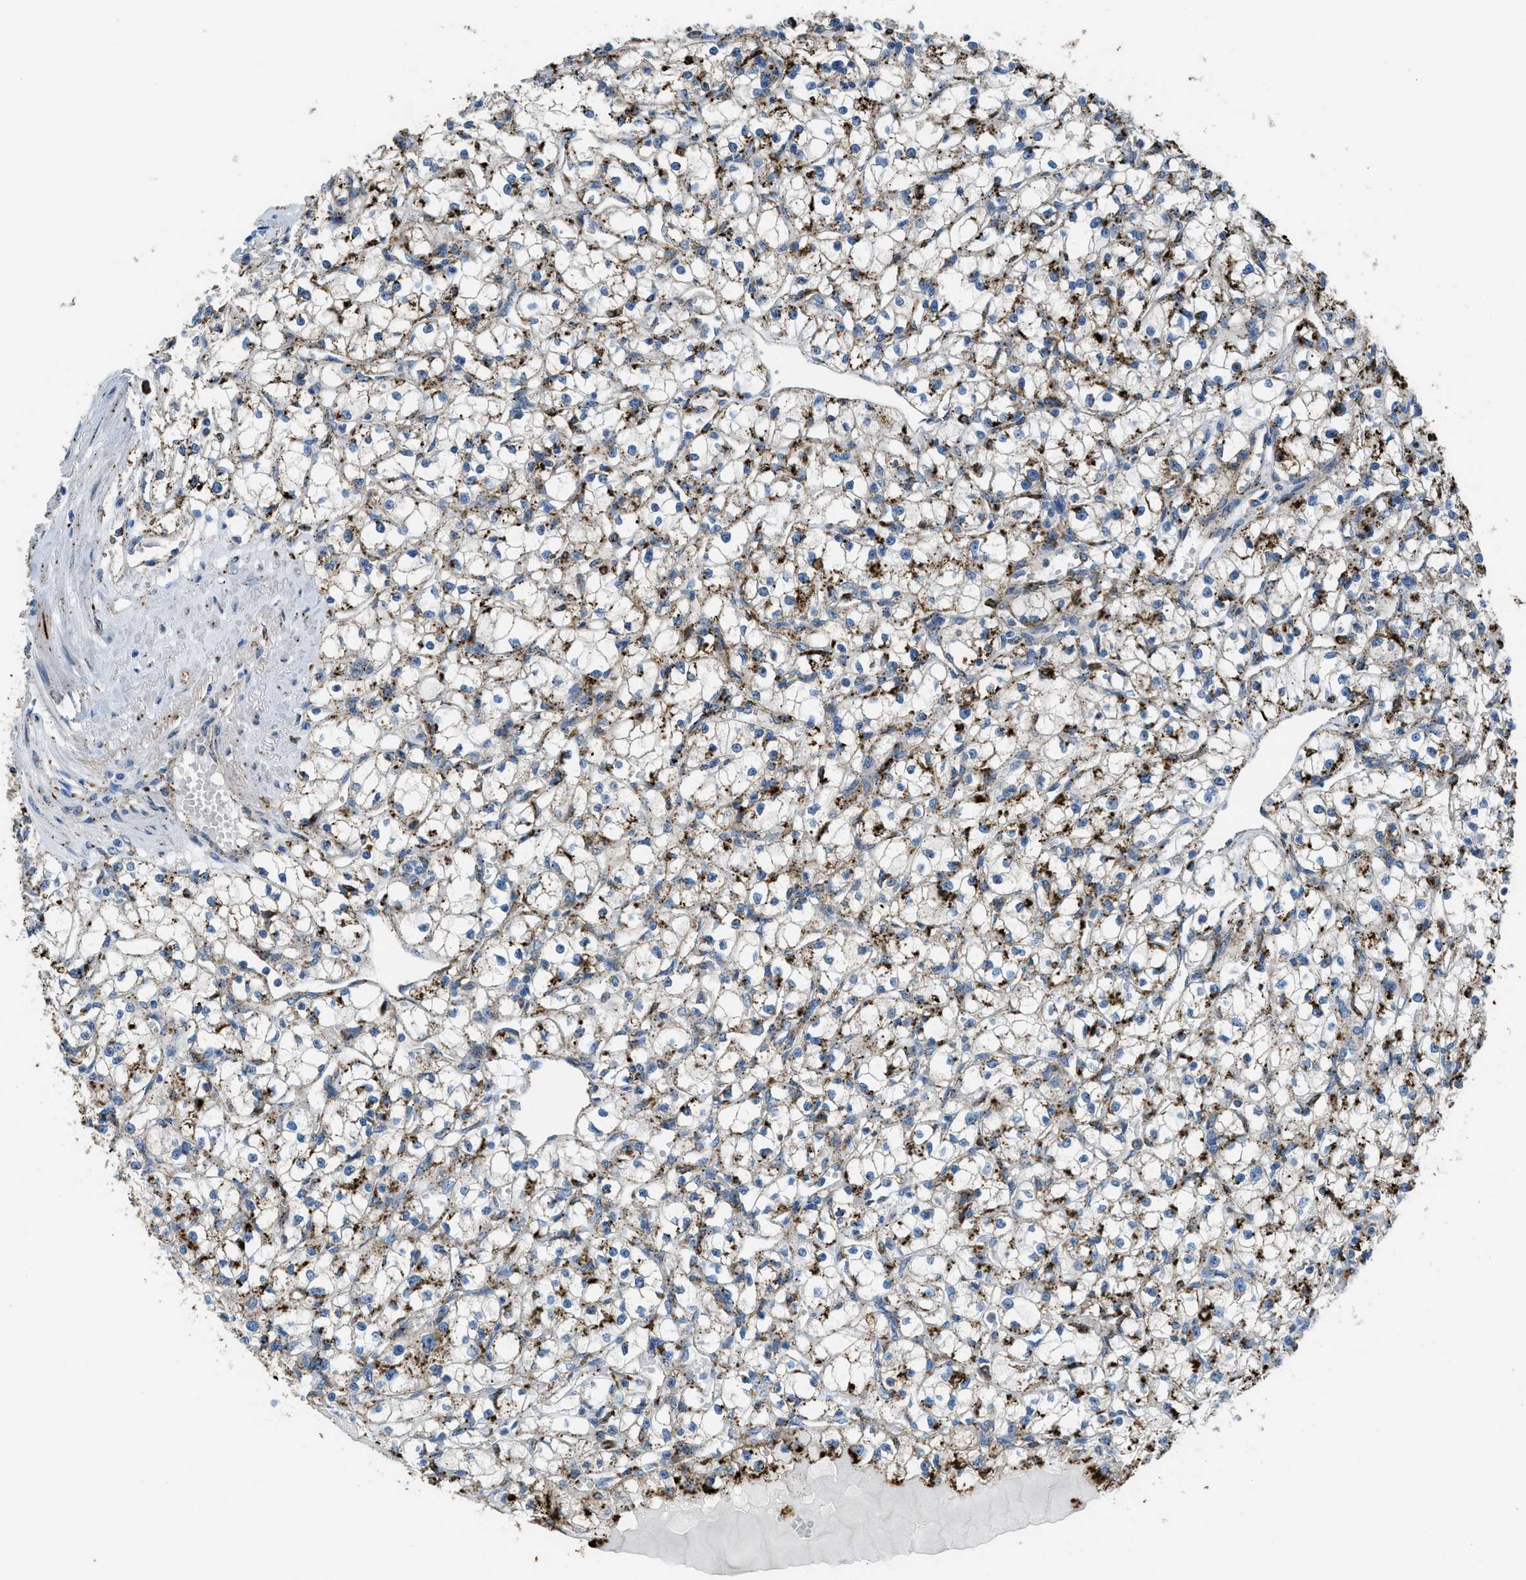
{"staining": {"intensity": "moderate", "quantity": ">75%", "location": "cytoplasmic/membranous"}, "tissue": "renal cancer", "cell_type": "Tumor cells", "image_type": "cancer", "snomed": [{"axis": "morphology", "description": "Adenocarcinoma, NOS"}, {"axis": "topography", "description": "Kidney"}], "caption": "Renal cancer (adenocarcinoma) was stained to show a protein in brown. There is medium levels of moderate cytoplasmic/membranous staining in approximately >75% of tumor cells.", "gene": "SCARB2", "patient": {"sex": "male", "age": 56}}